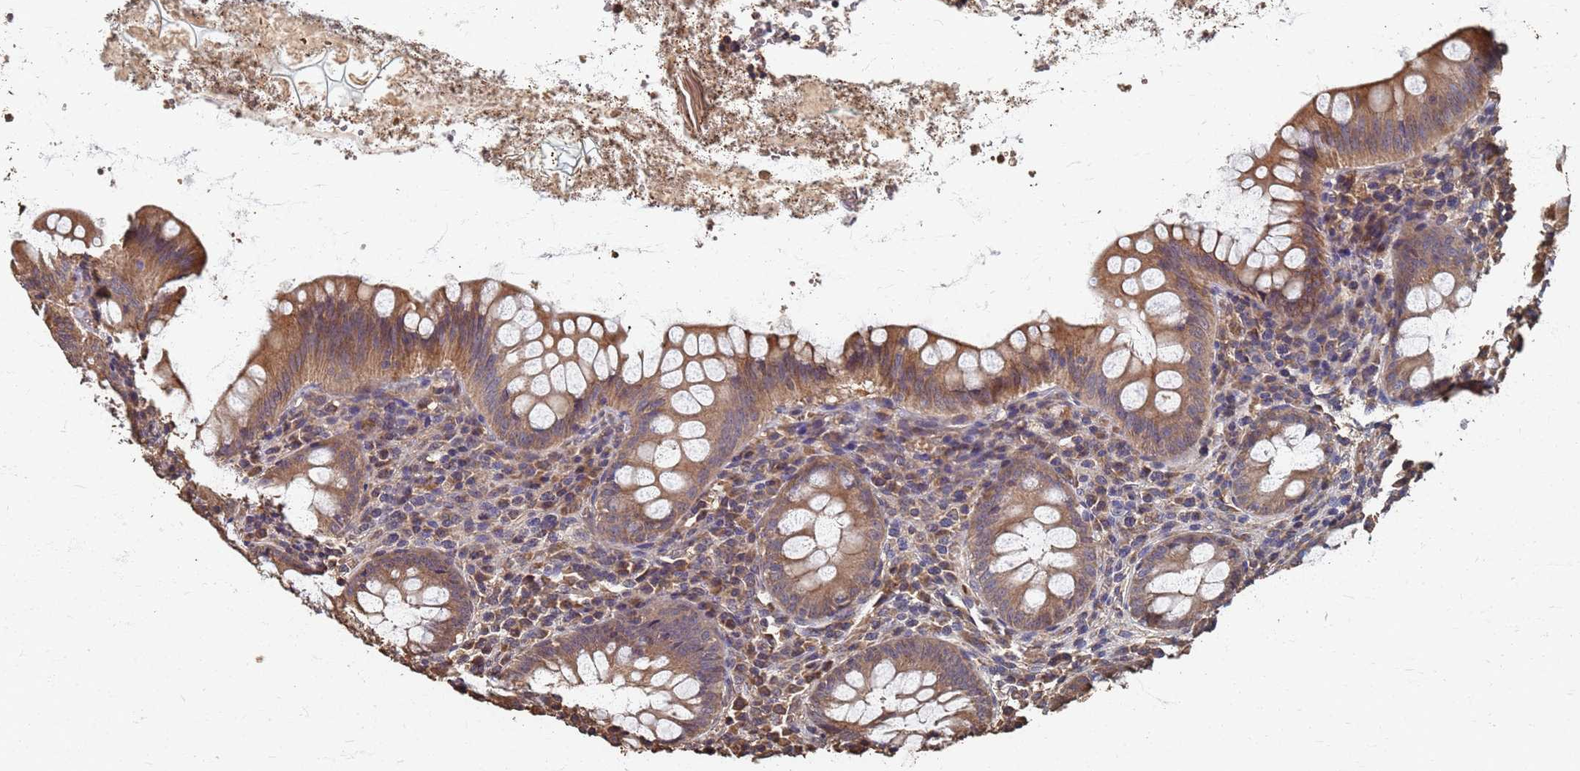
{"staining": {"intensity": "moderate", "quantity": ">75%", "location": "cytoplasmic/membranous"}, "tissue": "appendix", "cell_type": "Glandular cells", "image_type": "normal", "snomed": [{"axis": "morphology", "description": "Normal tissue, NOS"}, {"axis": "topography", "description": "Appendix"}], "caption": "Glandular cells exhibit medium levels of moderate cytoplasmic/membranous staining in about >75% of cells in unremarkable human appendix.", "gene": "DPH5", "patient": {"sex": "female", "age": 33}}